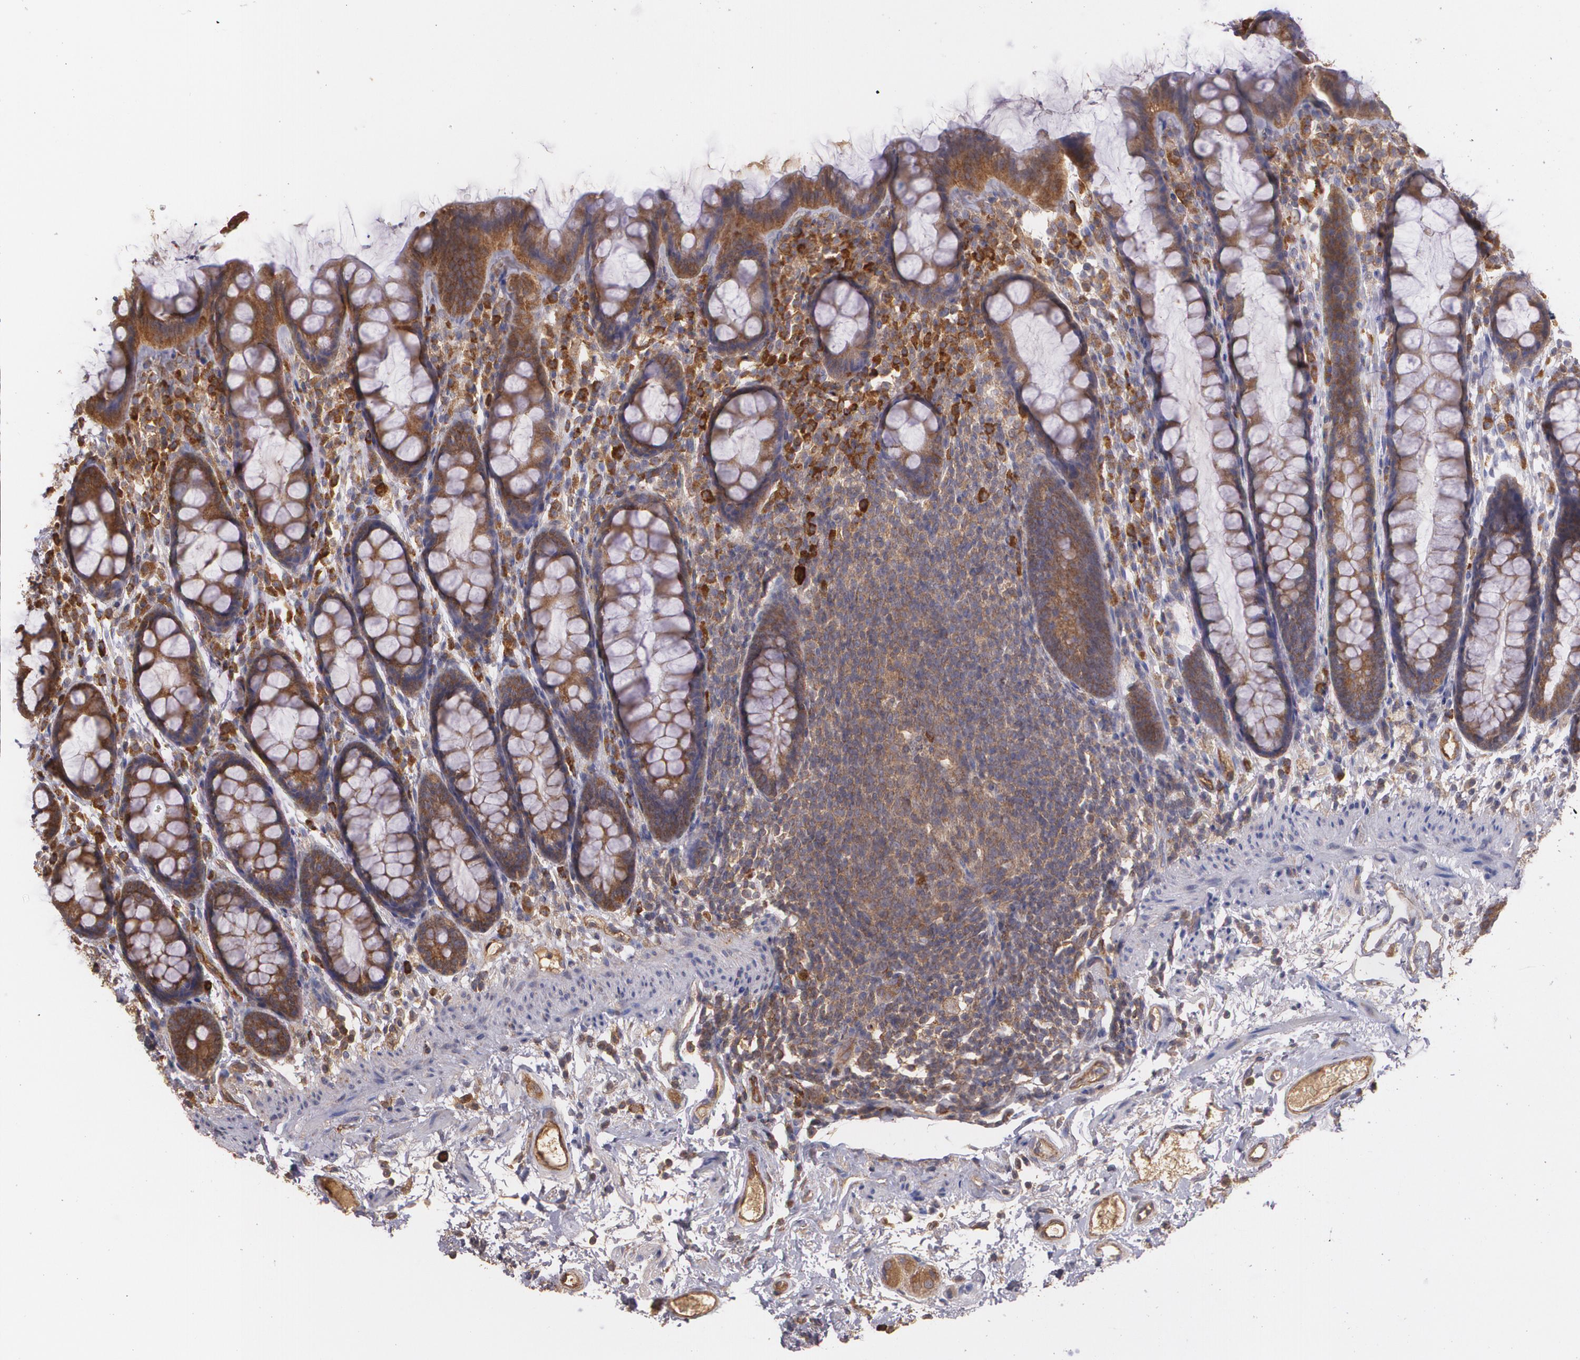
{"staining": {"intensity": "strong", "quantity": ">75%", "location": "cytoplasmic/membranous"}, "tissue": "rectum", "cell_type": "Glandular cells", "image_type": "normal", "snomed": [{"axis": "morphology", "description": "Normal tissue, NOS"}, {"axis": "topography", "description": "Rectum"}], "caption": "Benign rectum exhibits strong cytoplasmic/membranous staining in about >75% of glandular cells Using DAB (brown) and hematoxylin (blue) stains, captured at high magnification using brightfield microscopy..", "gene": "ECE1", "patient": {"sex": "male", "age": 92}}